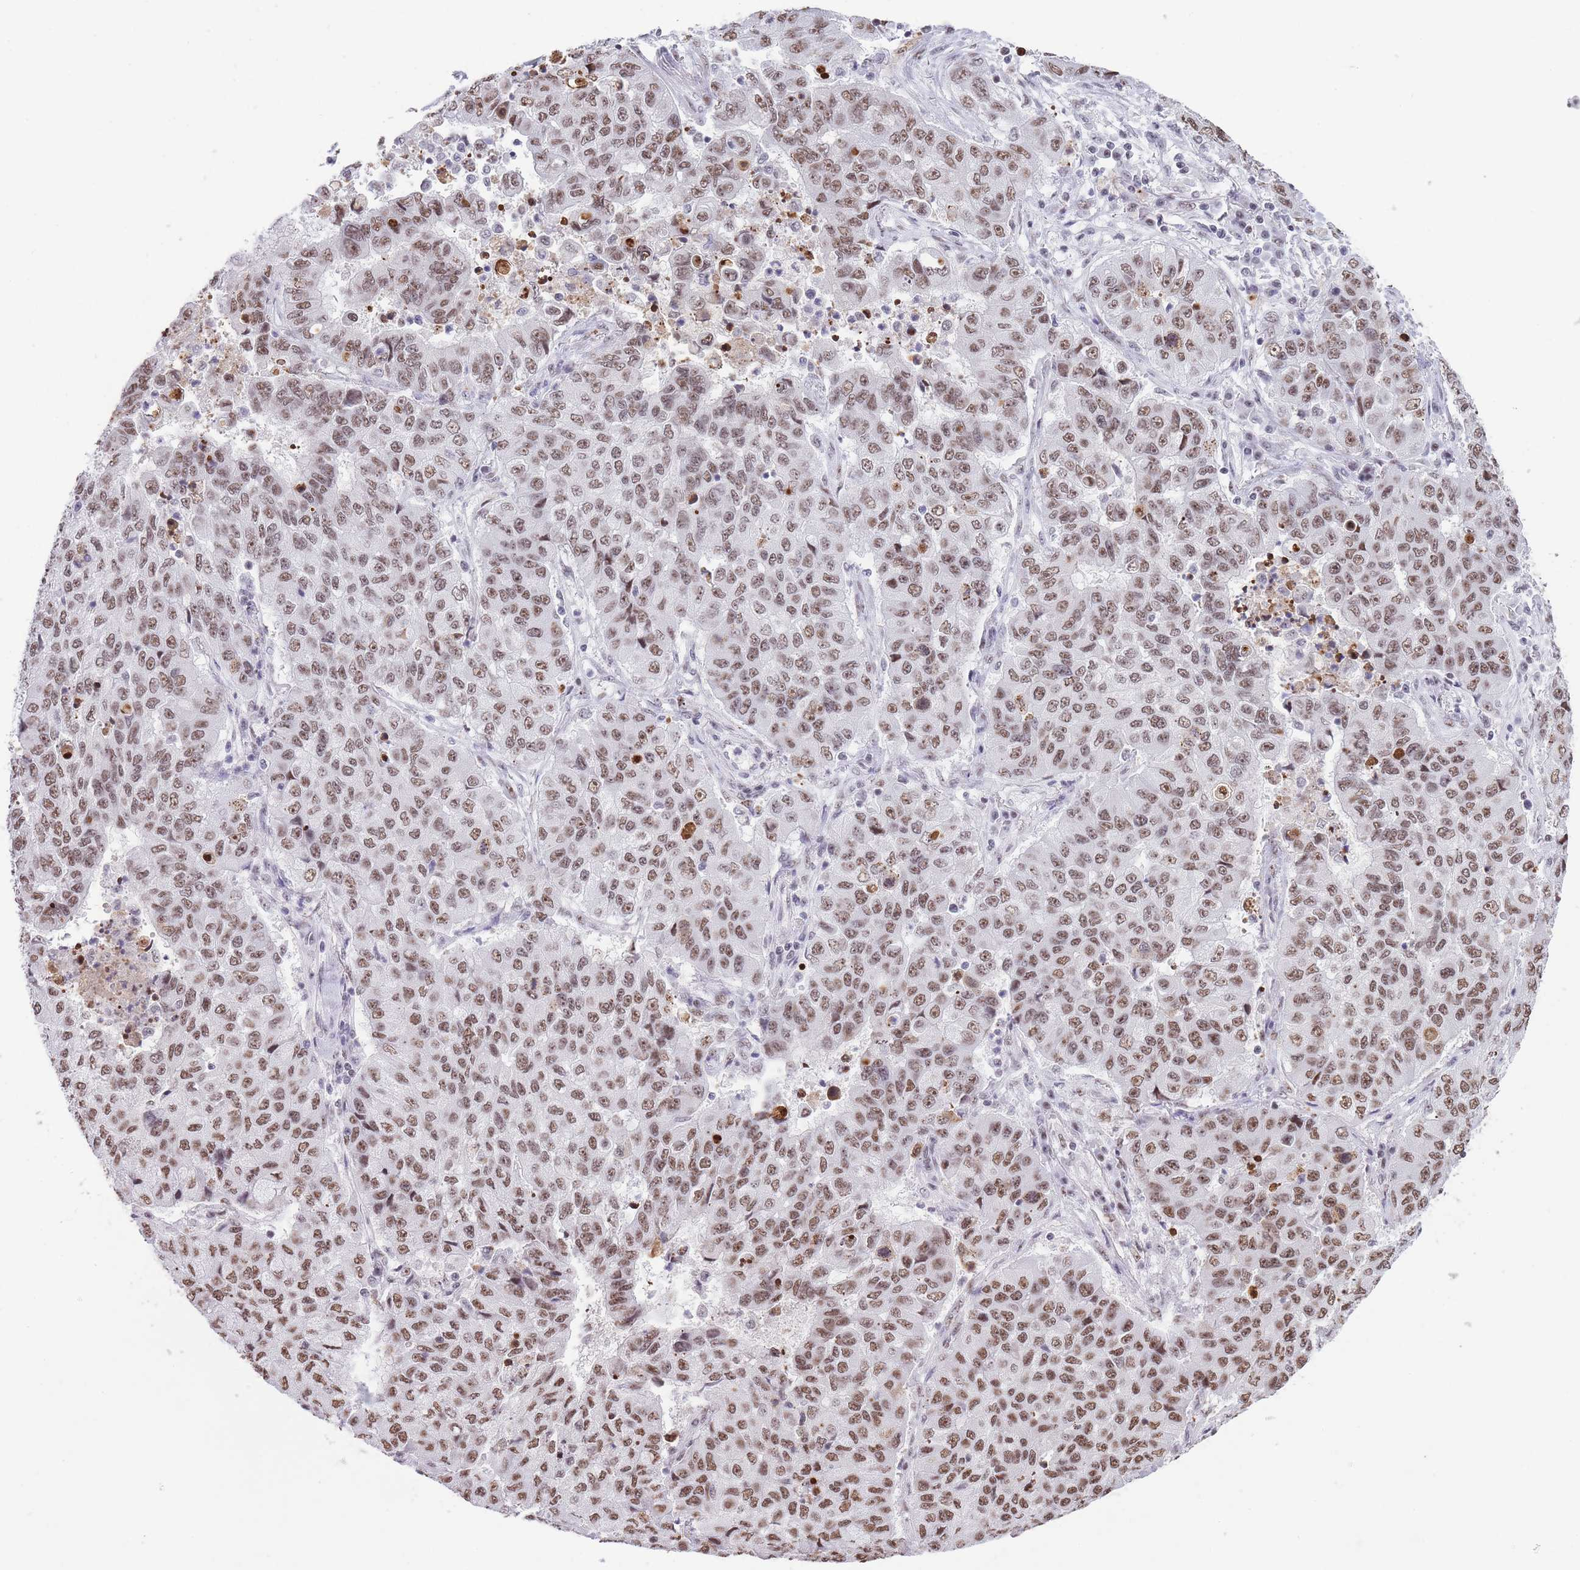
{"staining": {"intensity": "moderate", "quantity": ">75%", "location": "nuclear"}, "tissue": "lung cancer", "cell_type": "Tumor cells", "image_type": "cancer", "snomed": [{"axis": "morphology", "description": "Squamous cell carcinoma, NOS"}, {"axis": "topography", "description": "Lung"}], "caption": "Immunohistochemical staining of lung cancer reveals medium levels of moderate nuclear protein expression in approximately >75% of tumor cells.", "gene": "EVC2", "patient": {"sex": "male", "age": 74}}